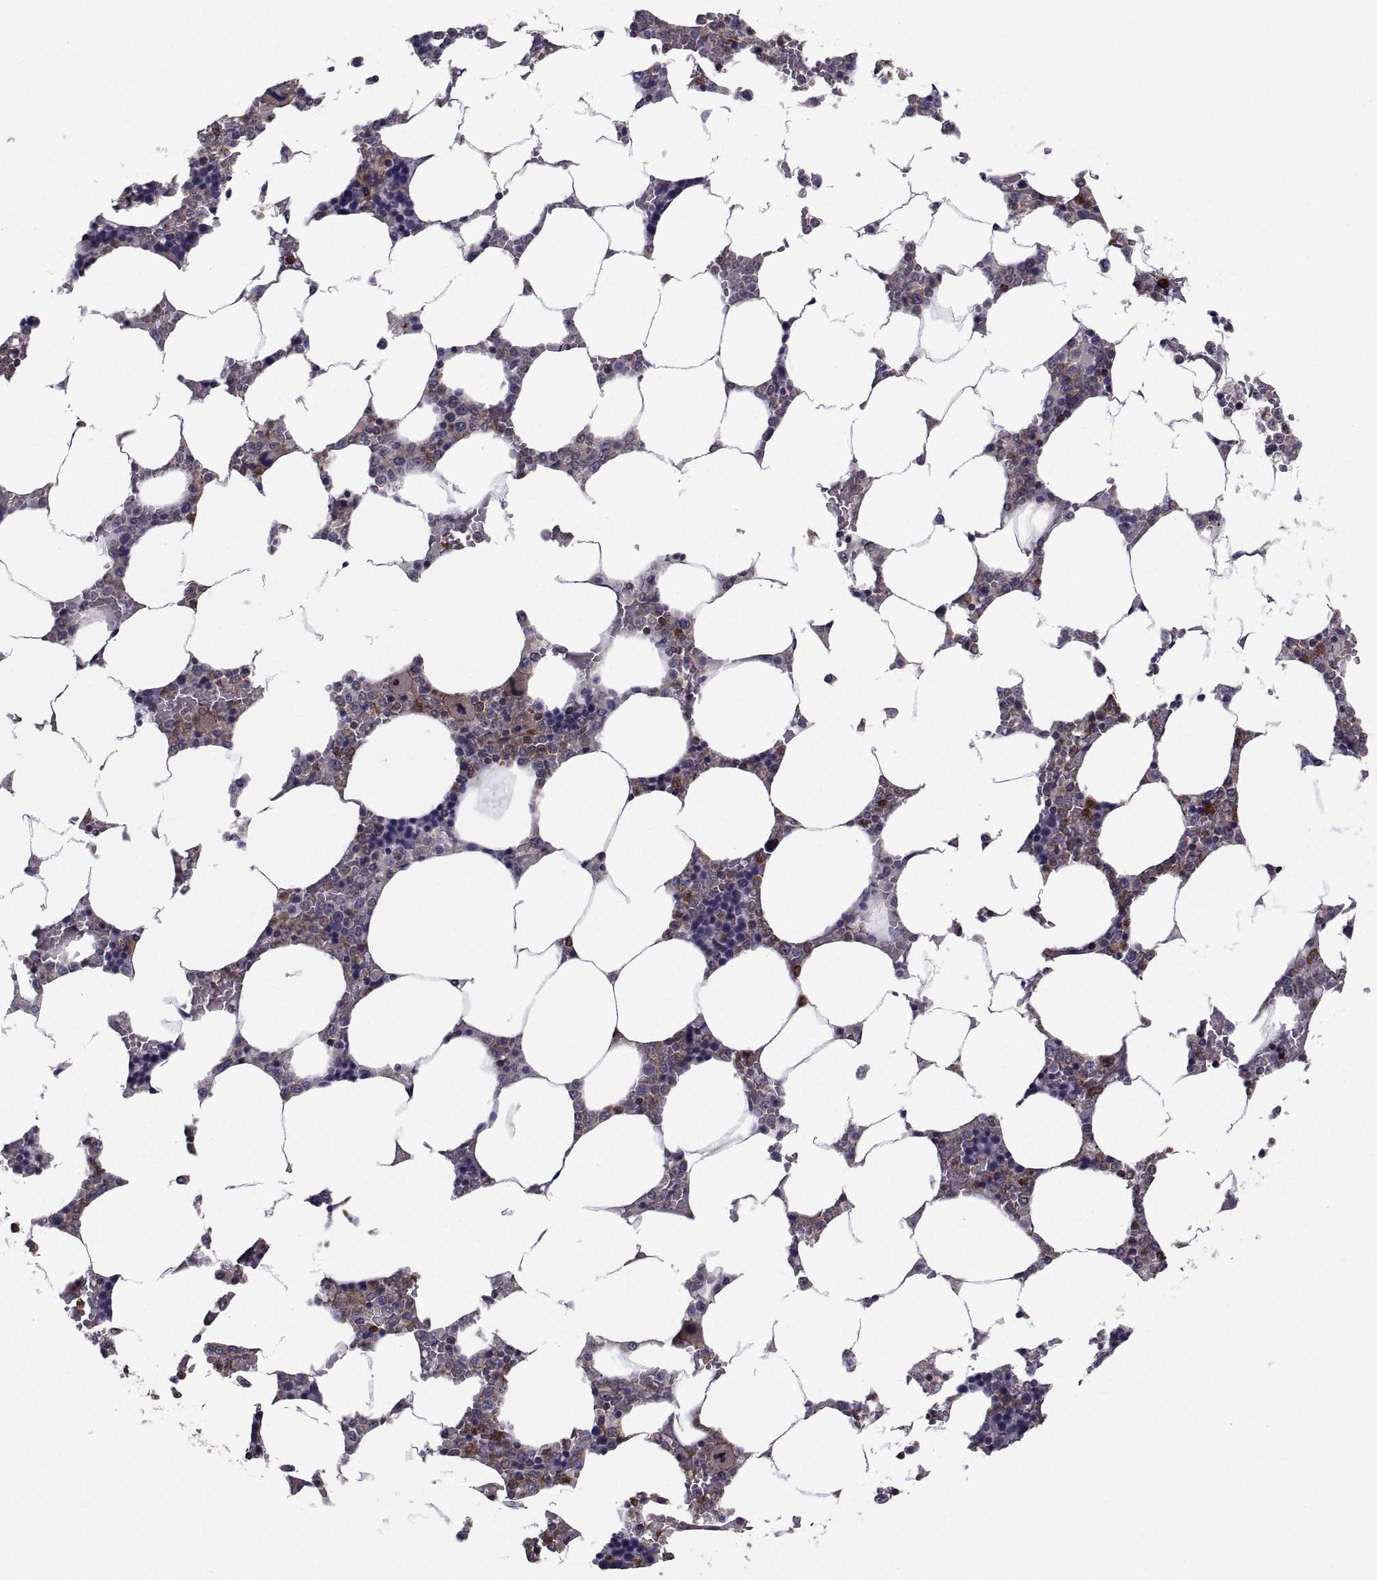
{"staining": {"intensity": "strong", "quantity": "<25%", "location": "cytoplasmic/membranous"}, "tissue": "bone marrow", "cell_type": "Hematopoietic cells", "image_type": "normal", "snomed": [{"axis": "morphology", "description": "Normal tissue, NOS"}, {"axis": "topography", "description": "Bone marrow"}], "caption": "Protein expression analysis of normal bone marrow shows strong cytoplasmic/membranous staining in about <25% of hematopoietic cells. The protein of interest is shown in brown color, while the nuclei are stained blue.", "gene": "MYH9", "patient": {"sex": "male", "age": 63}}